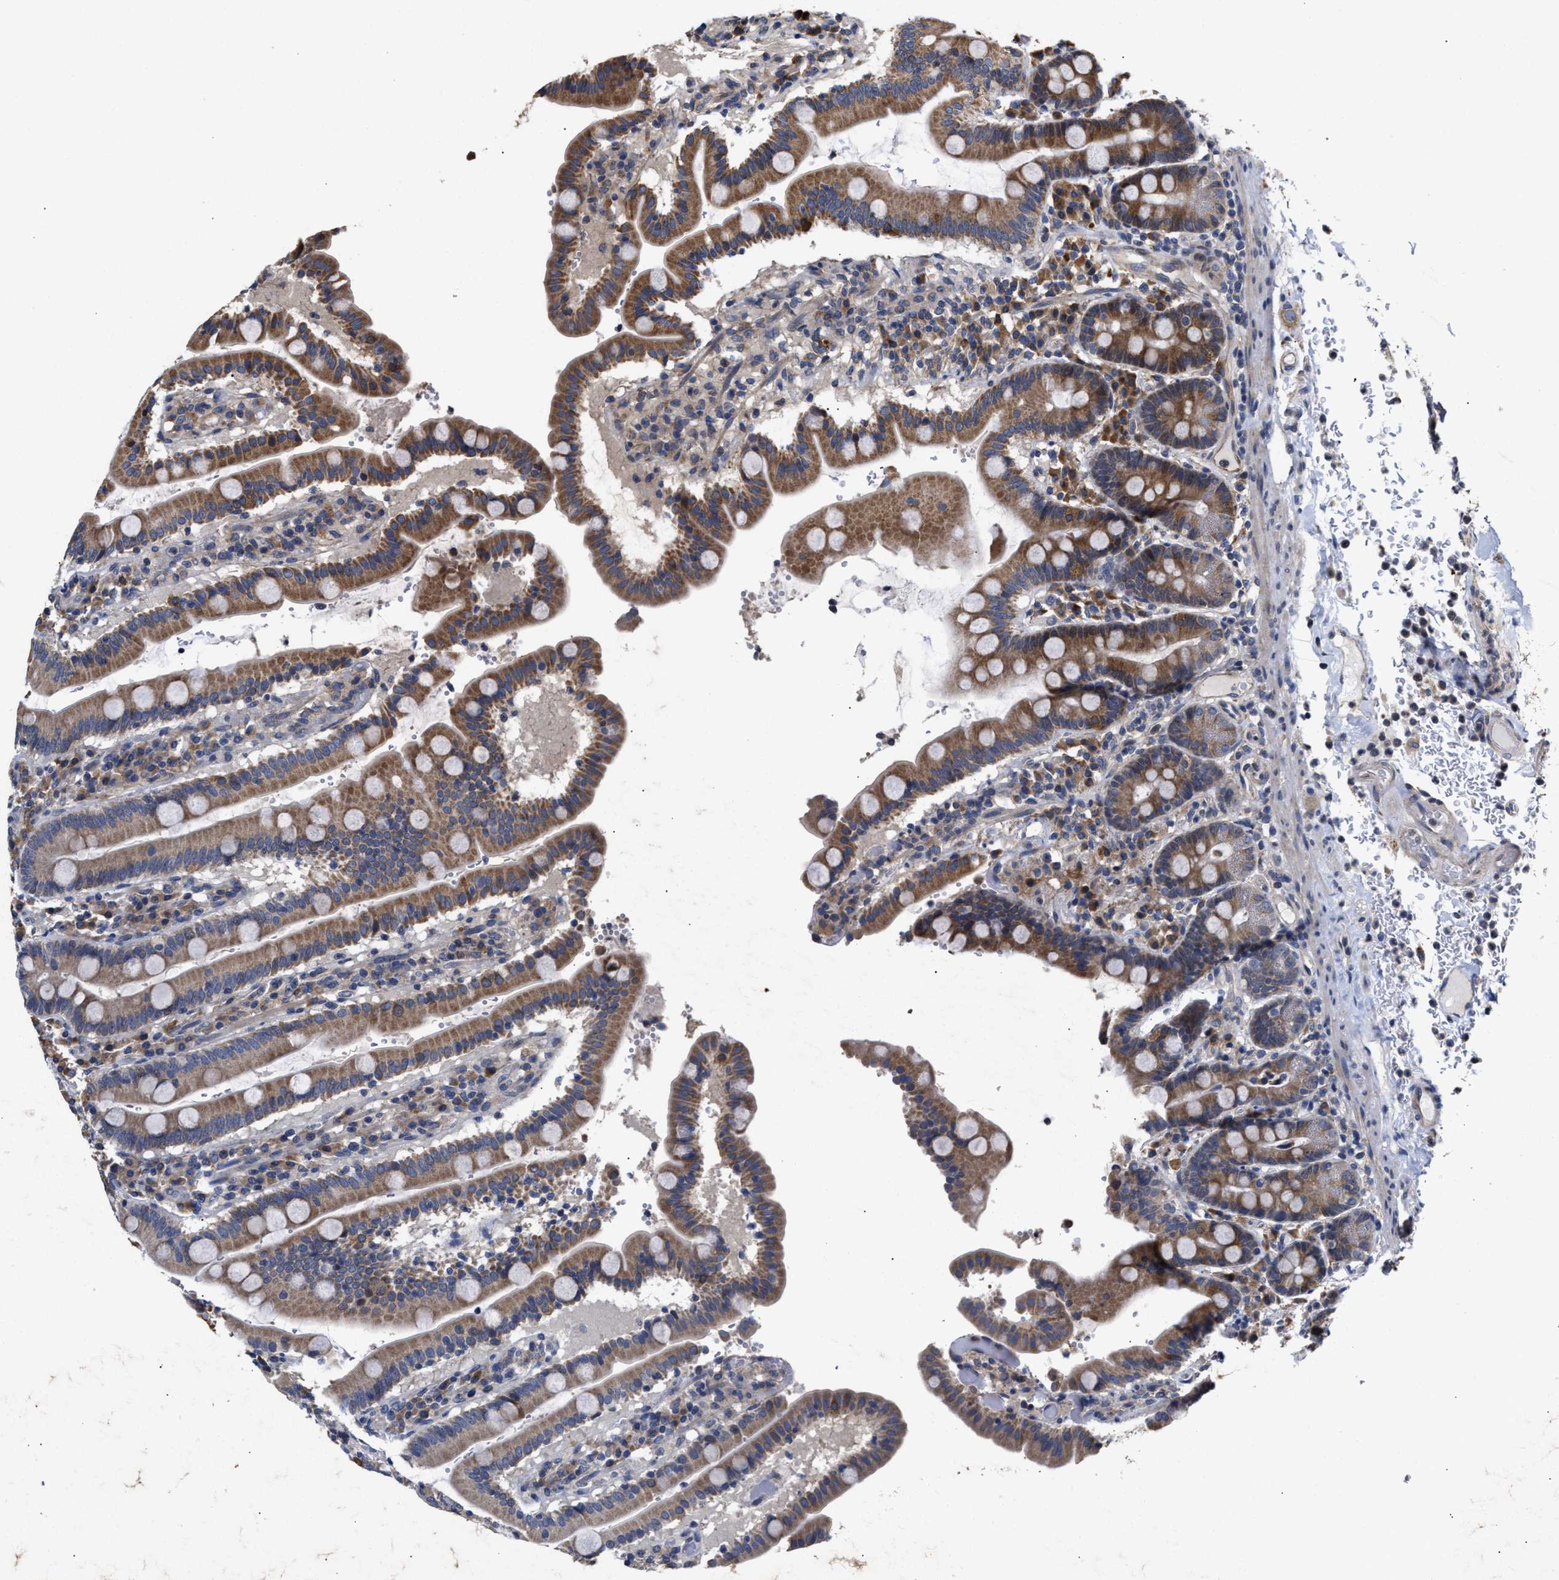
{"staining": {"intensity": "strong", "quantity": ">75%", "location": "cytoplasmic/membranous"}, "tissue": "duodenum", "cell_type": "Glandular cells", "image_type": "normal", "snomed": [{"axis": "morphology", "description": "Normal tissue, NOS"}, {"axis": "topography", "description": "Small intestine, NOS"}], "caption": "Strong cytoplasmic/membranous staining is present in approximately >75% of glandular cells in benign duodenum.", "gene": "GOSR1", "patient": {"sex": "female", "age": 71}}